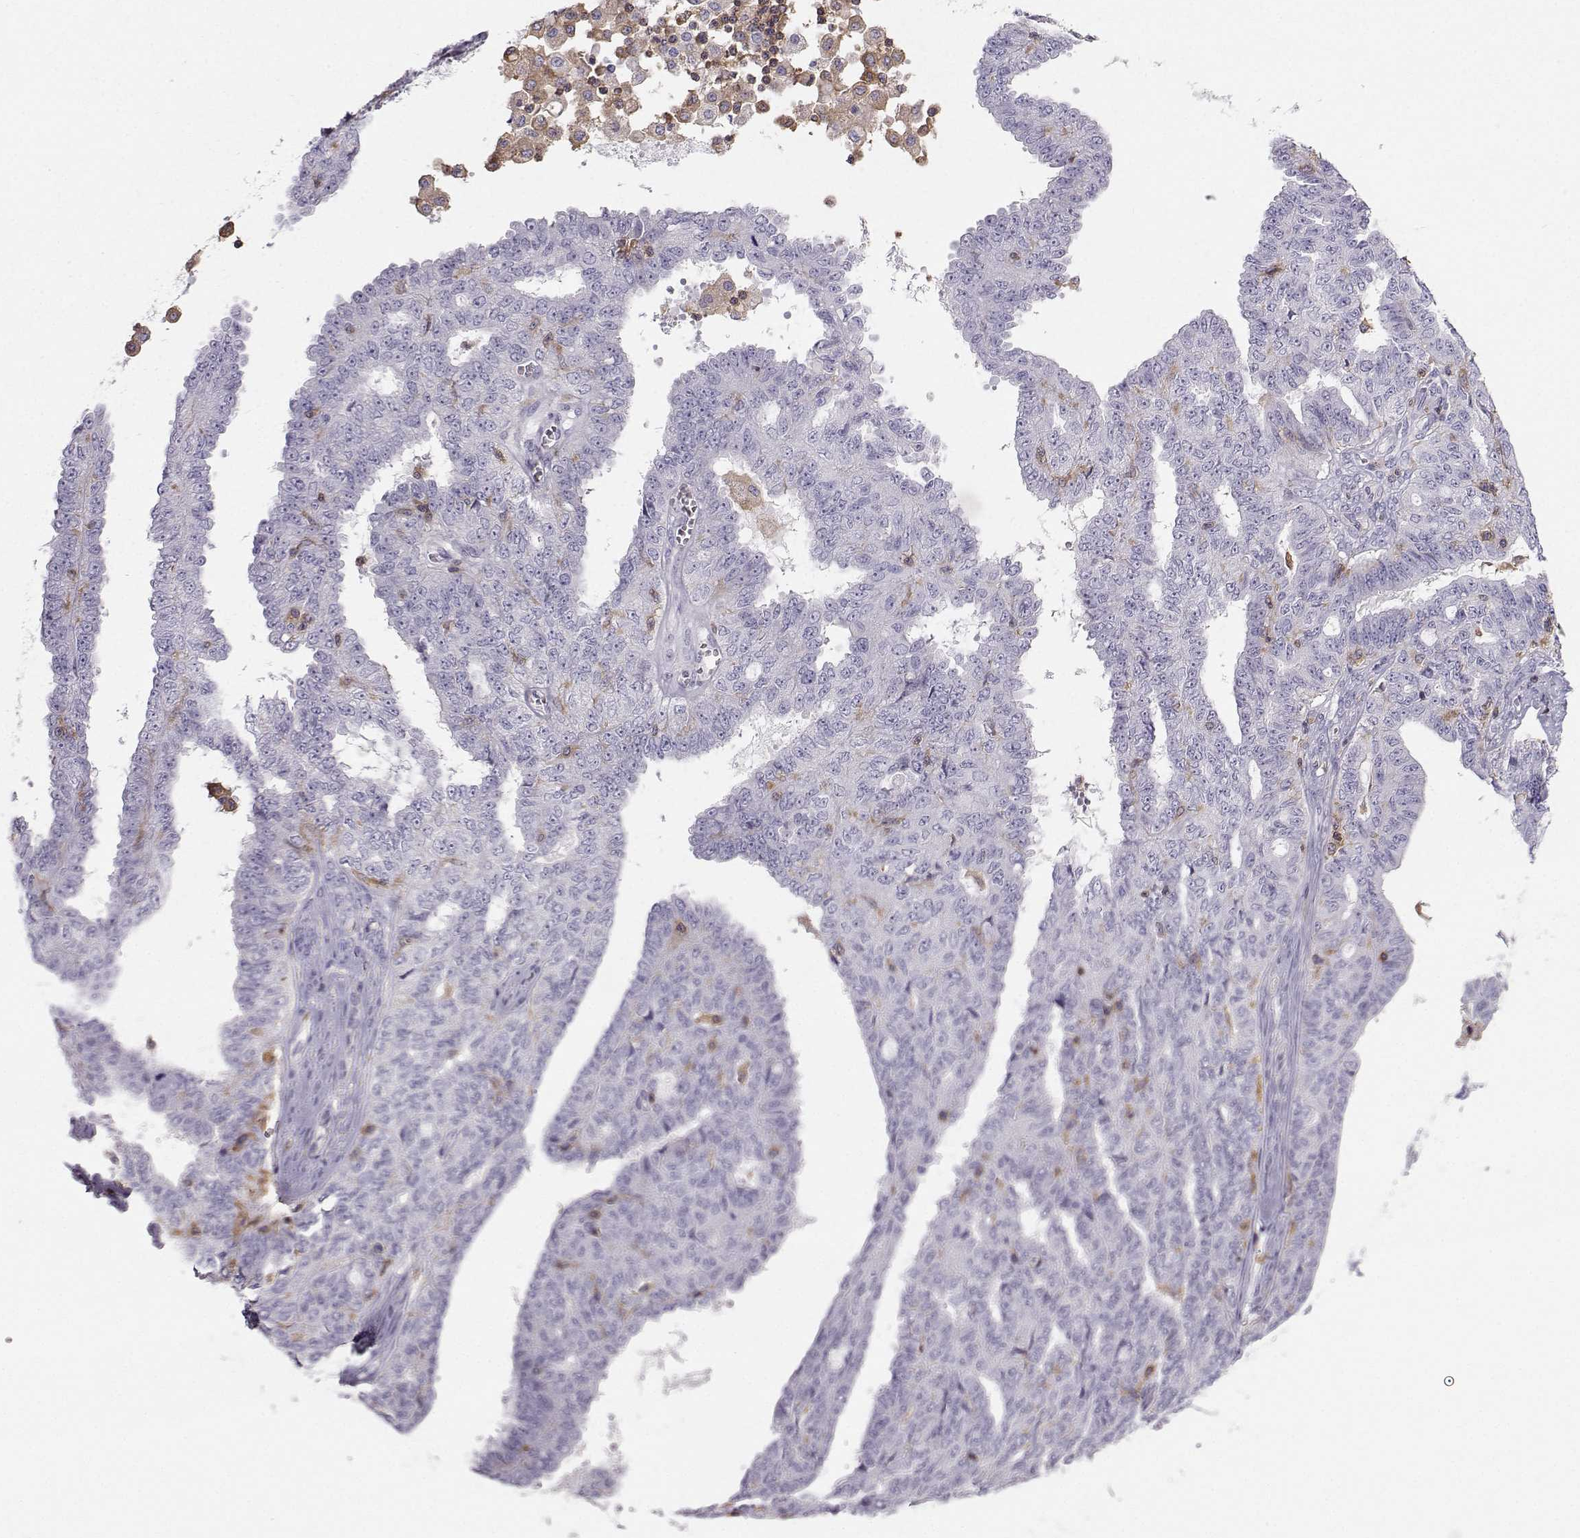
{"staining": {"intensity": "negative", "quantity": "none", "location": "none"}, "tissue": "ovarian cancer", "cell_type": "Tumor cells", "image_type": "cancer", "snomed": [{"axis": "morphology", "description": "Cystadenocarcinoma, serous, NOS"}, {"axis": "topography", "description": "Ovary"}], "caption": "A micrograph of human ovarian cancer (serous cystadenocarcinoma) is negative for staining in tumor cells.", "gene": "ZBTB32", "patient": {"sex": "female", "age": 71}}